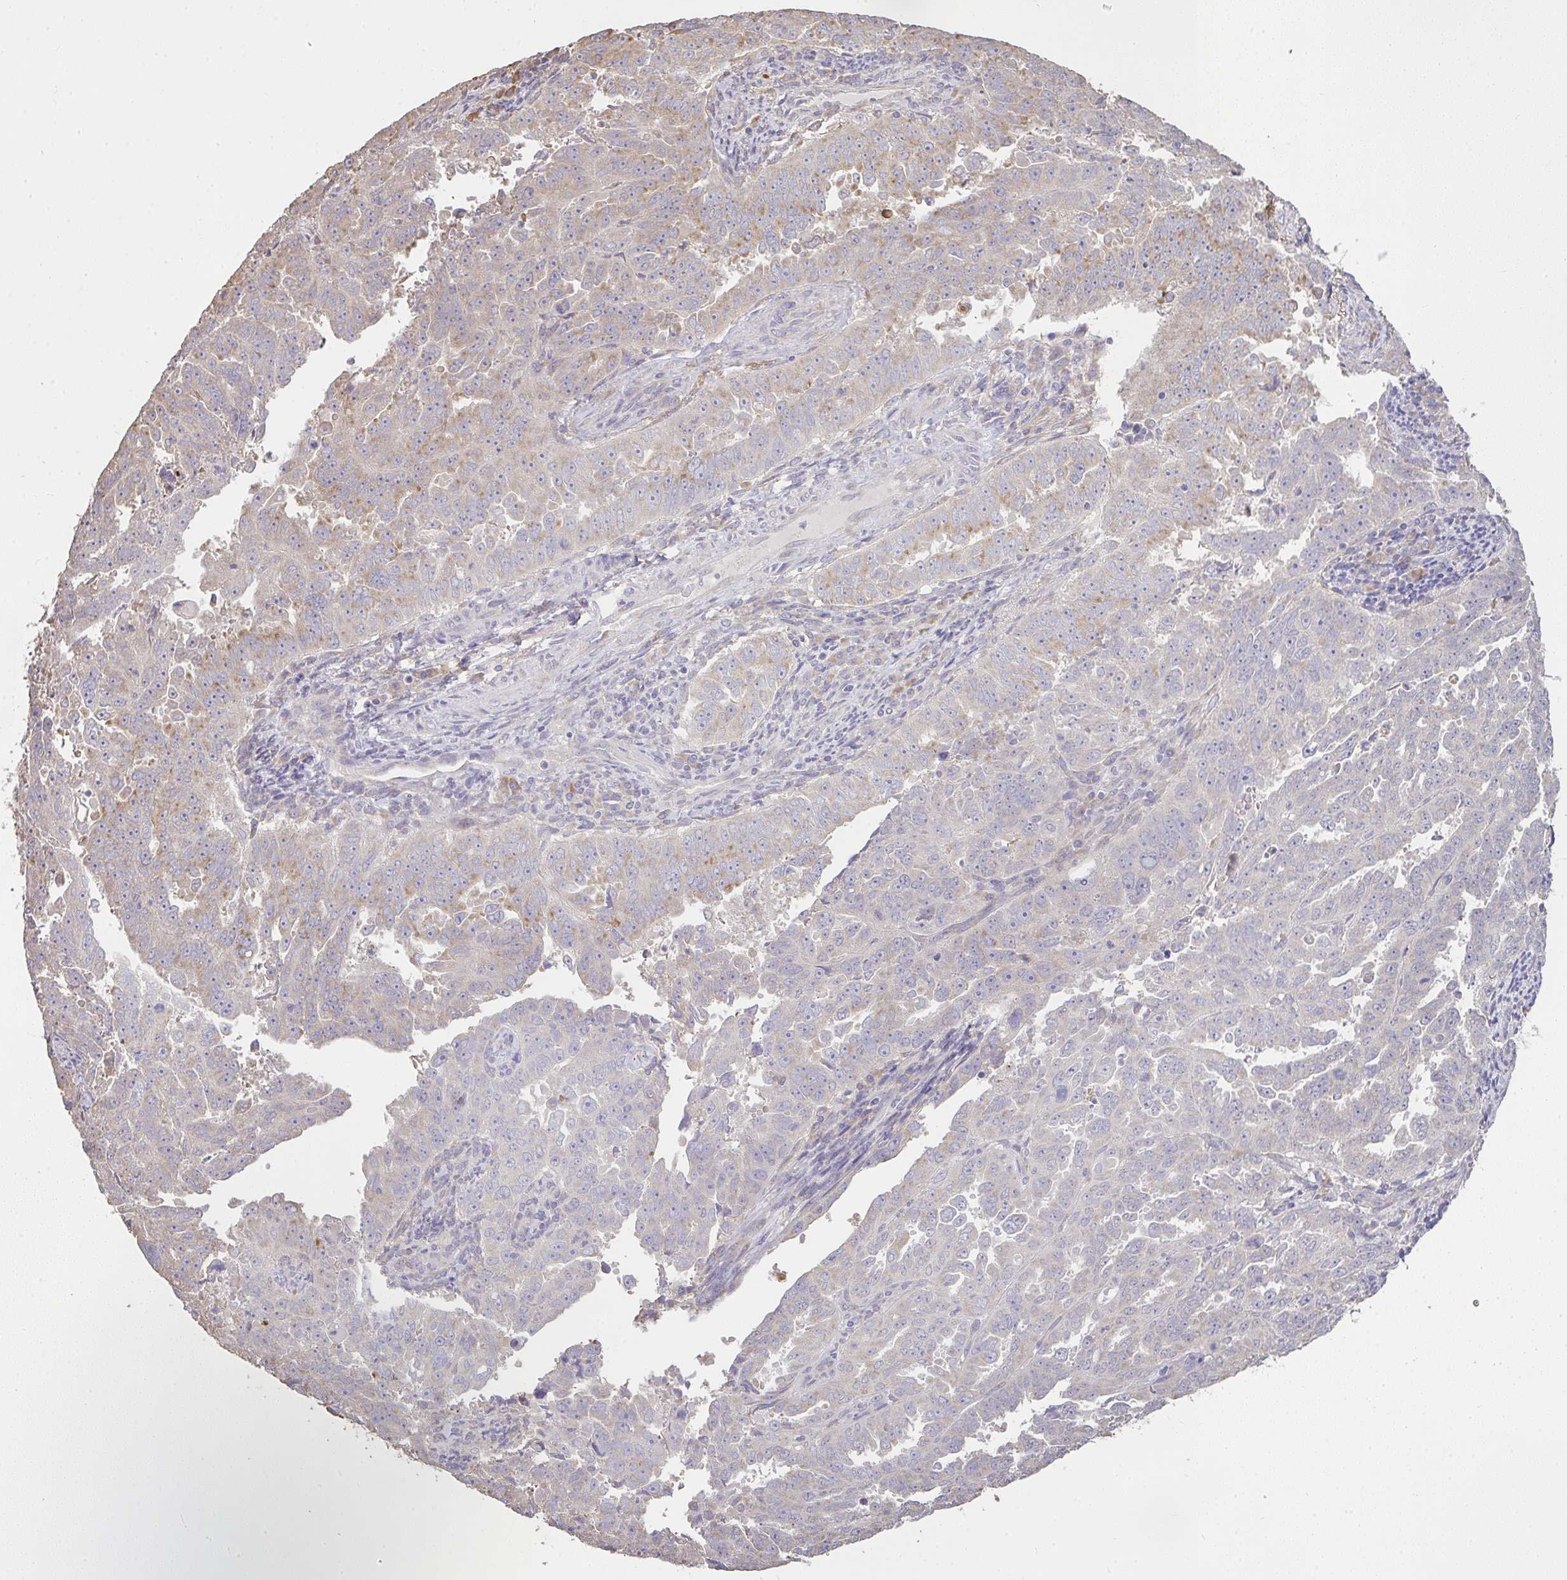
{"staining": {"intensity": "moderate", "quantity": "<25%", "location": "cytoplasmic/membranous"}, "tissue": "endometrial cancer", "cell_type": "Tumor cells", "image_type": "cancer", "snomed": [{"axis": "morphology", "description": "Adenocarcinoma, NOS"}, {"axis": "topography", "description": "Endometrium"}], "caption": "Immunohistochemistry (IHC) image of neoplastic tissue: human endometrial adenocarcinoma stained using immunohistochemistry demonstrates low levels of moderate protein expression localized specifically in the cytoplasmic/membranous of tumor cells, appearing as a cytoplasmic/membranous brown color.", "gene": "BRINP3", "patient": {"sex": "female", "age": 65}}